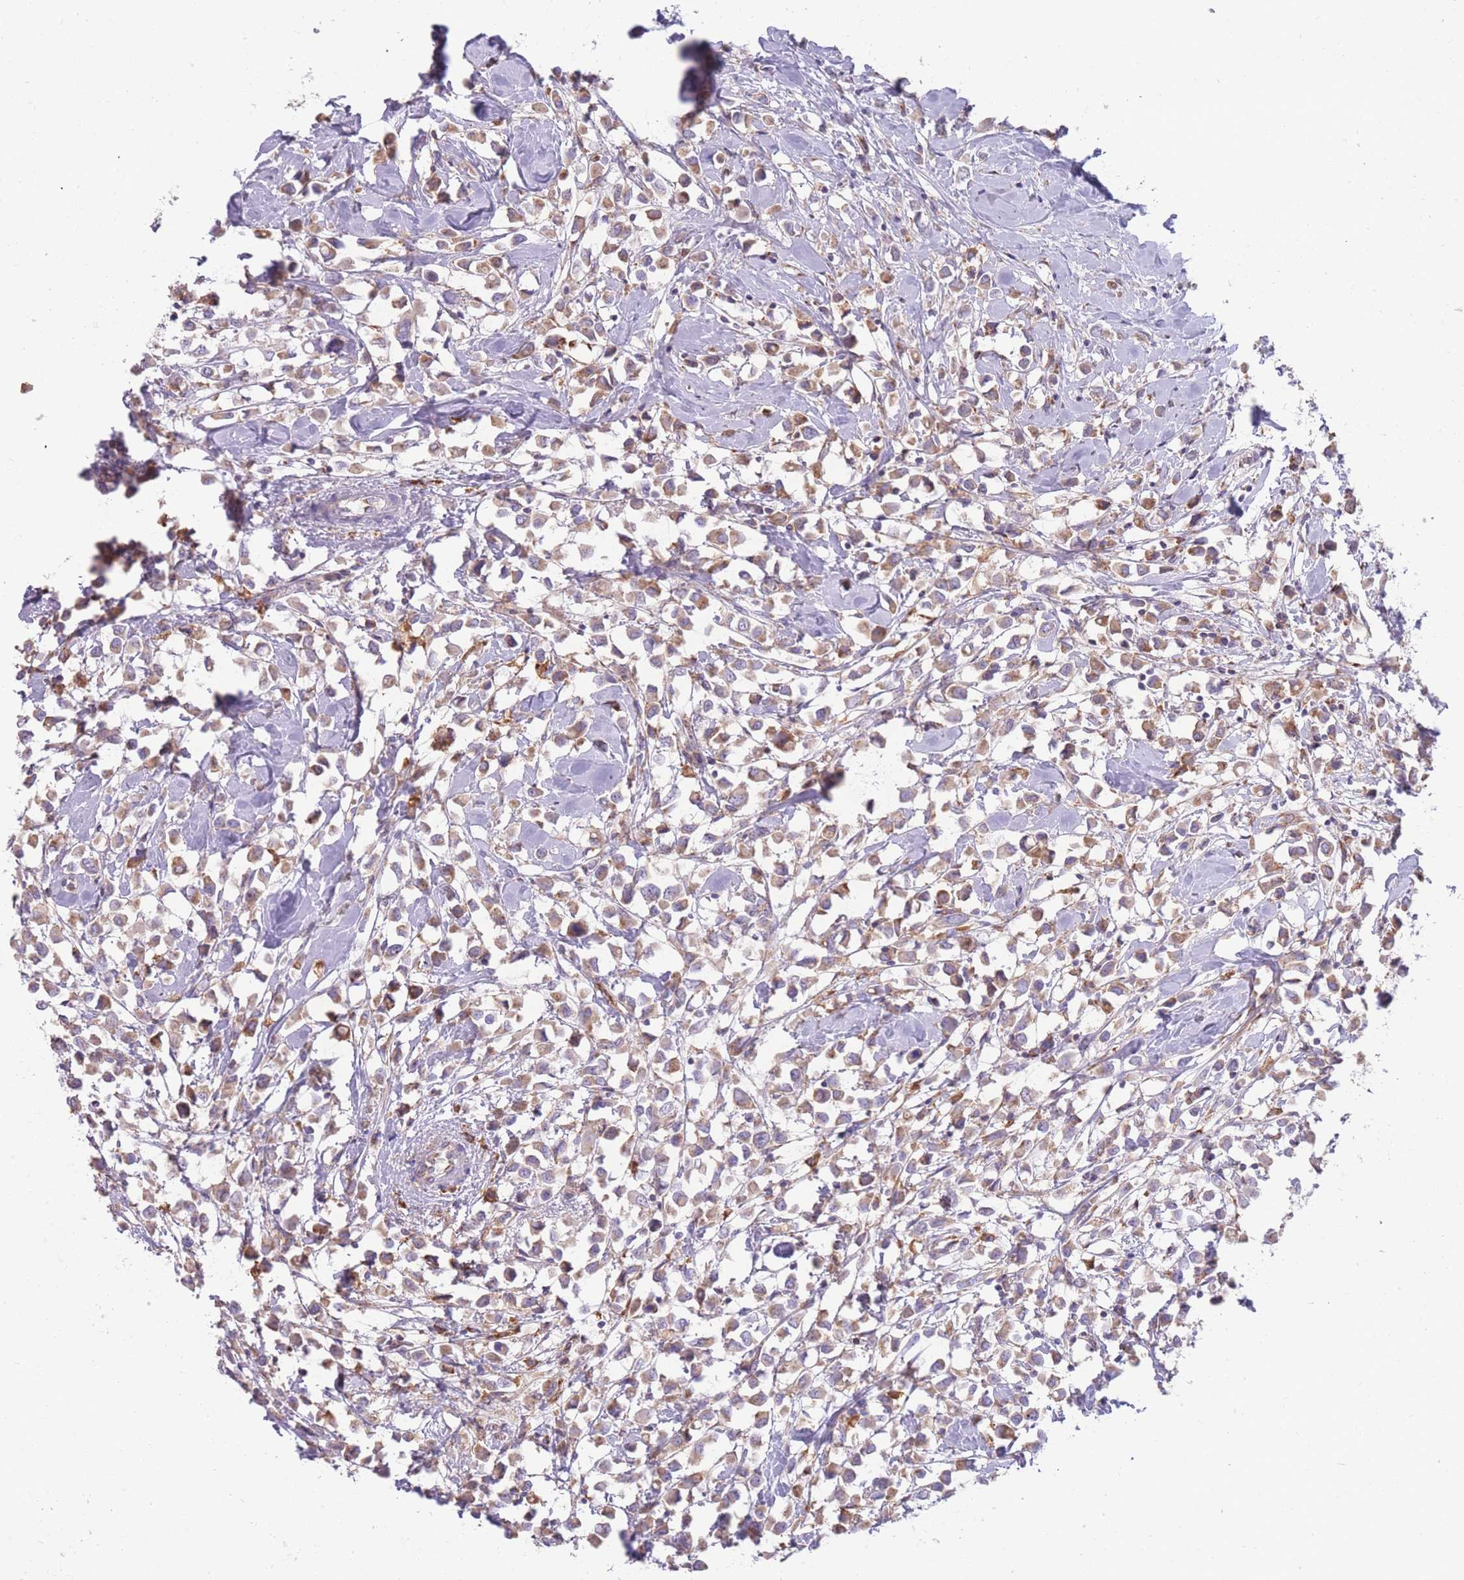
{"staining": {"intensity": "moderate", "quantity": "25%-75%", "location": "cytoplasmic/membranous"}, "tissue": "breast cancer", "cell_type": "Tumor cells", "image_type": "cancer", "snomed": [{"axis": "morphology", "description": "Duct carcinoma"}, {"axis": "topography", "description": "Breast"}], "caption": "Immunohistochemistry (IHC) staining of breast cancer, which shows medium levels of moderate cytoplasmic/membranous staining in about 25%-75% of tumor cells indicating moderate cytoplasmic/membranous protein positivity. The staining was performed using DAB (brown) for protein detection and nuclei were counterstained in hematoxylin (blue).", "gene": "TRAPPC5", "patient": {"sex": "female", "age": 61}}